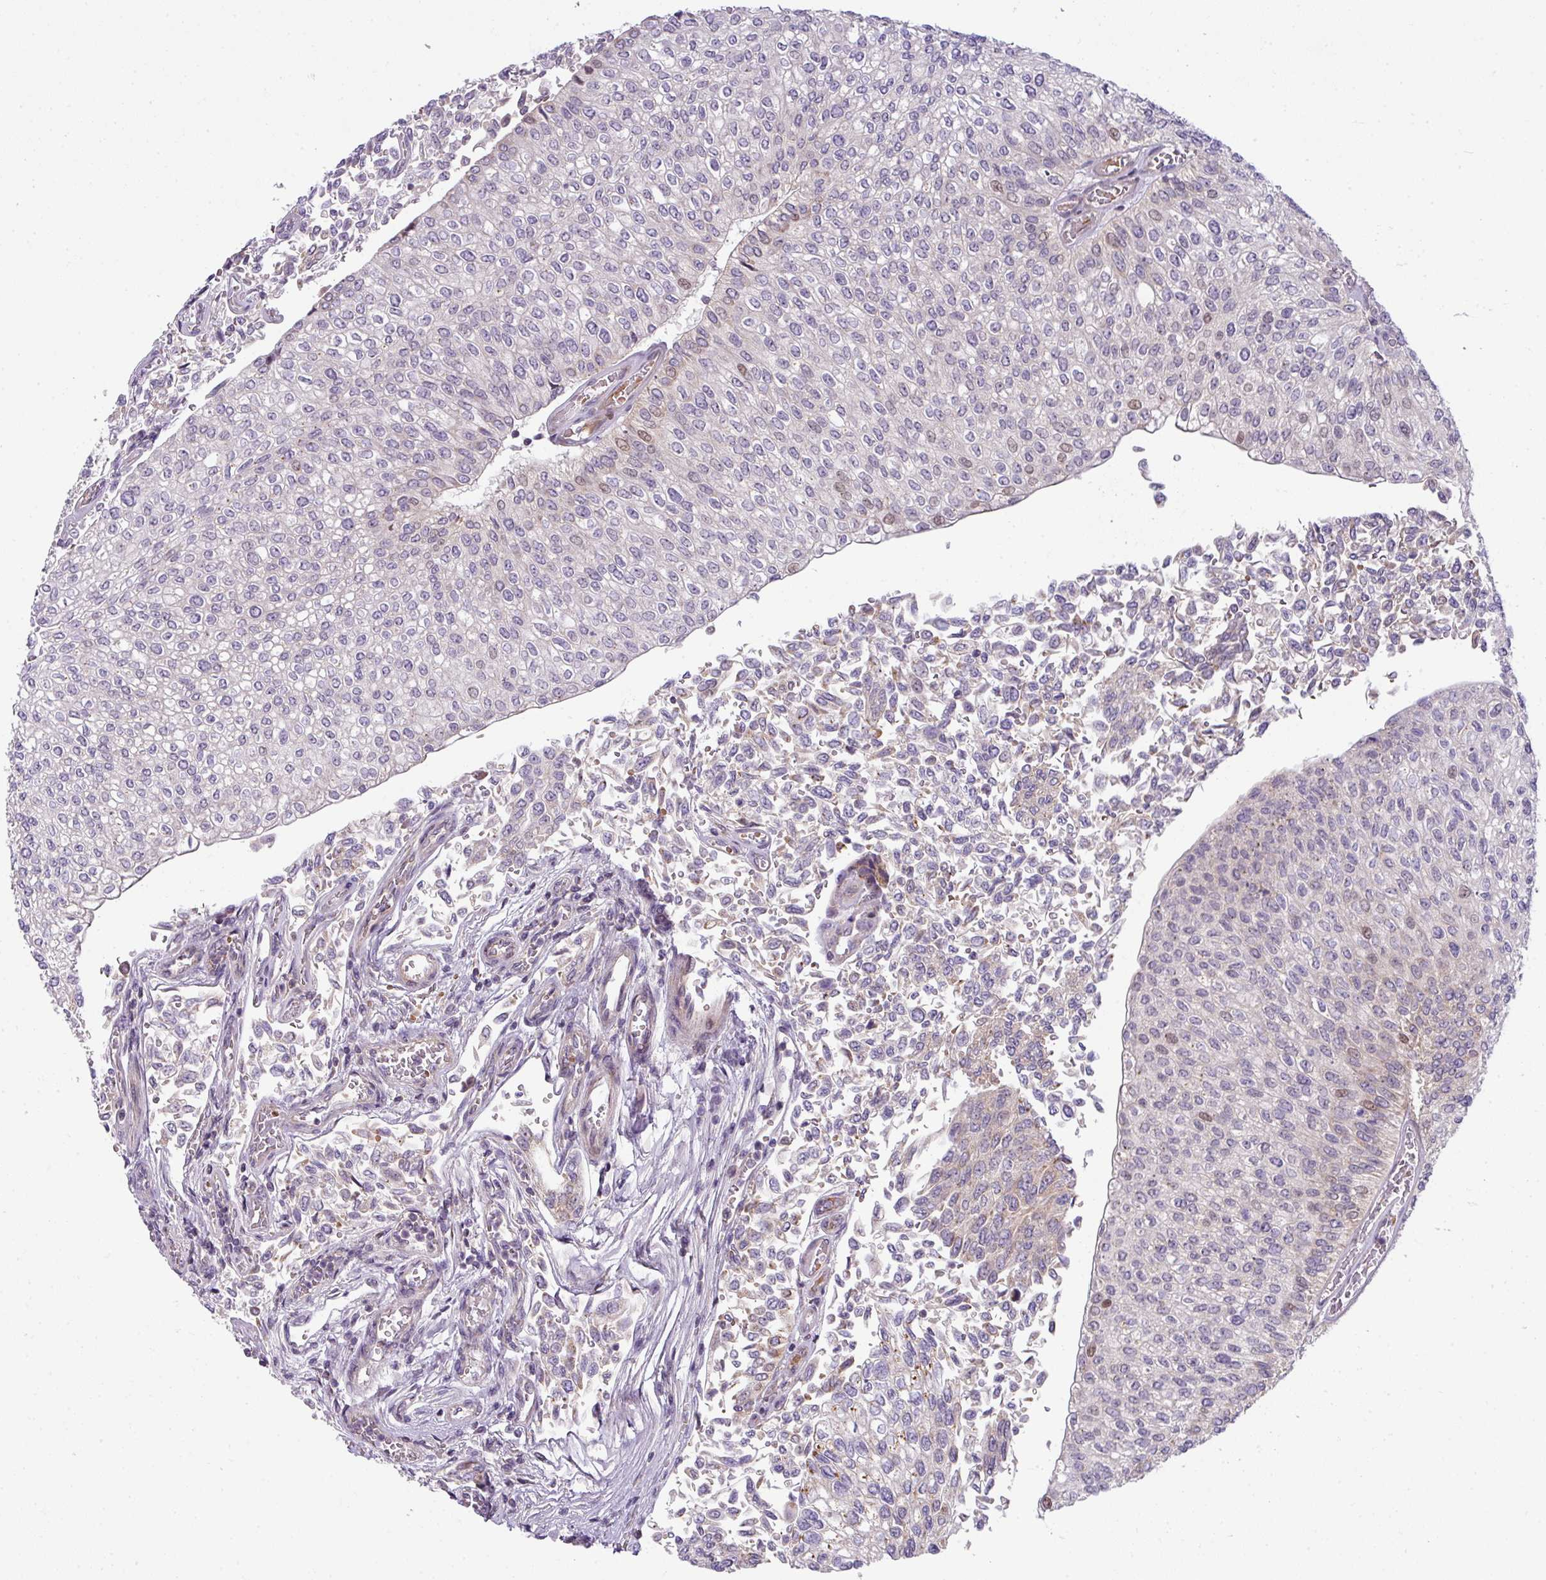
{"staining": {"intensity": "moderate", "quantity": "<25%", "location": "nuclear"}, "tissue": "urothelial cancer", "cell_type": "Tumor cells", "image_type": "cancer", "snomed": [{"axis": "morphology", "description": "Urothelial carcinoma, NOS"}, {"axis": "topography", "description": "Urinary bladder"}], "caption": "Brown immunohistochemical staining in urothelial cancer displays moderate nuclear positivity in about <25% of tumor cells.", "gene": "STAT5A", "patient": {"sex": "male", "age": 59}}